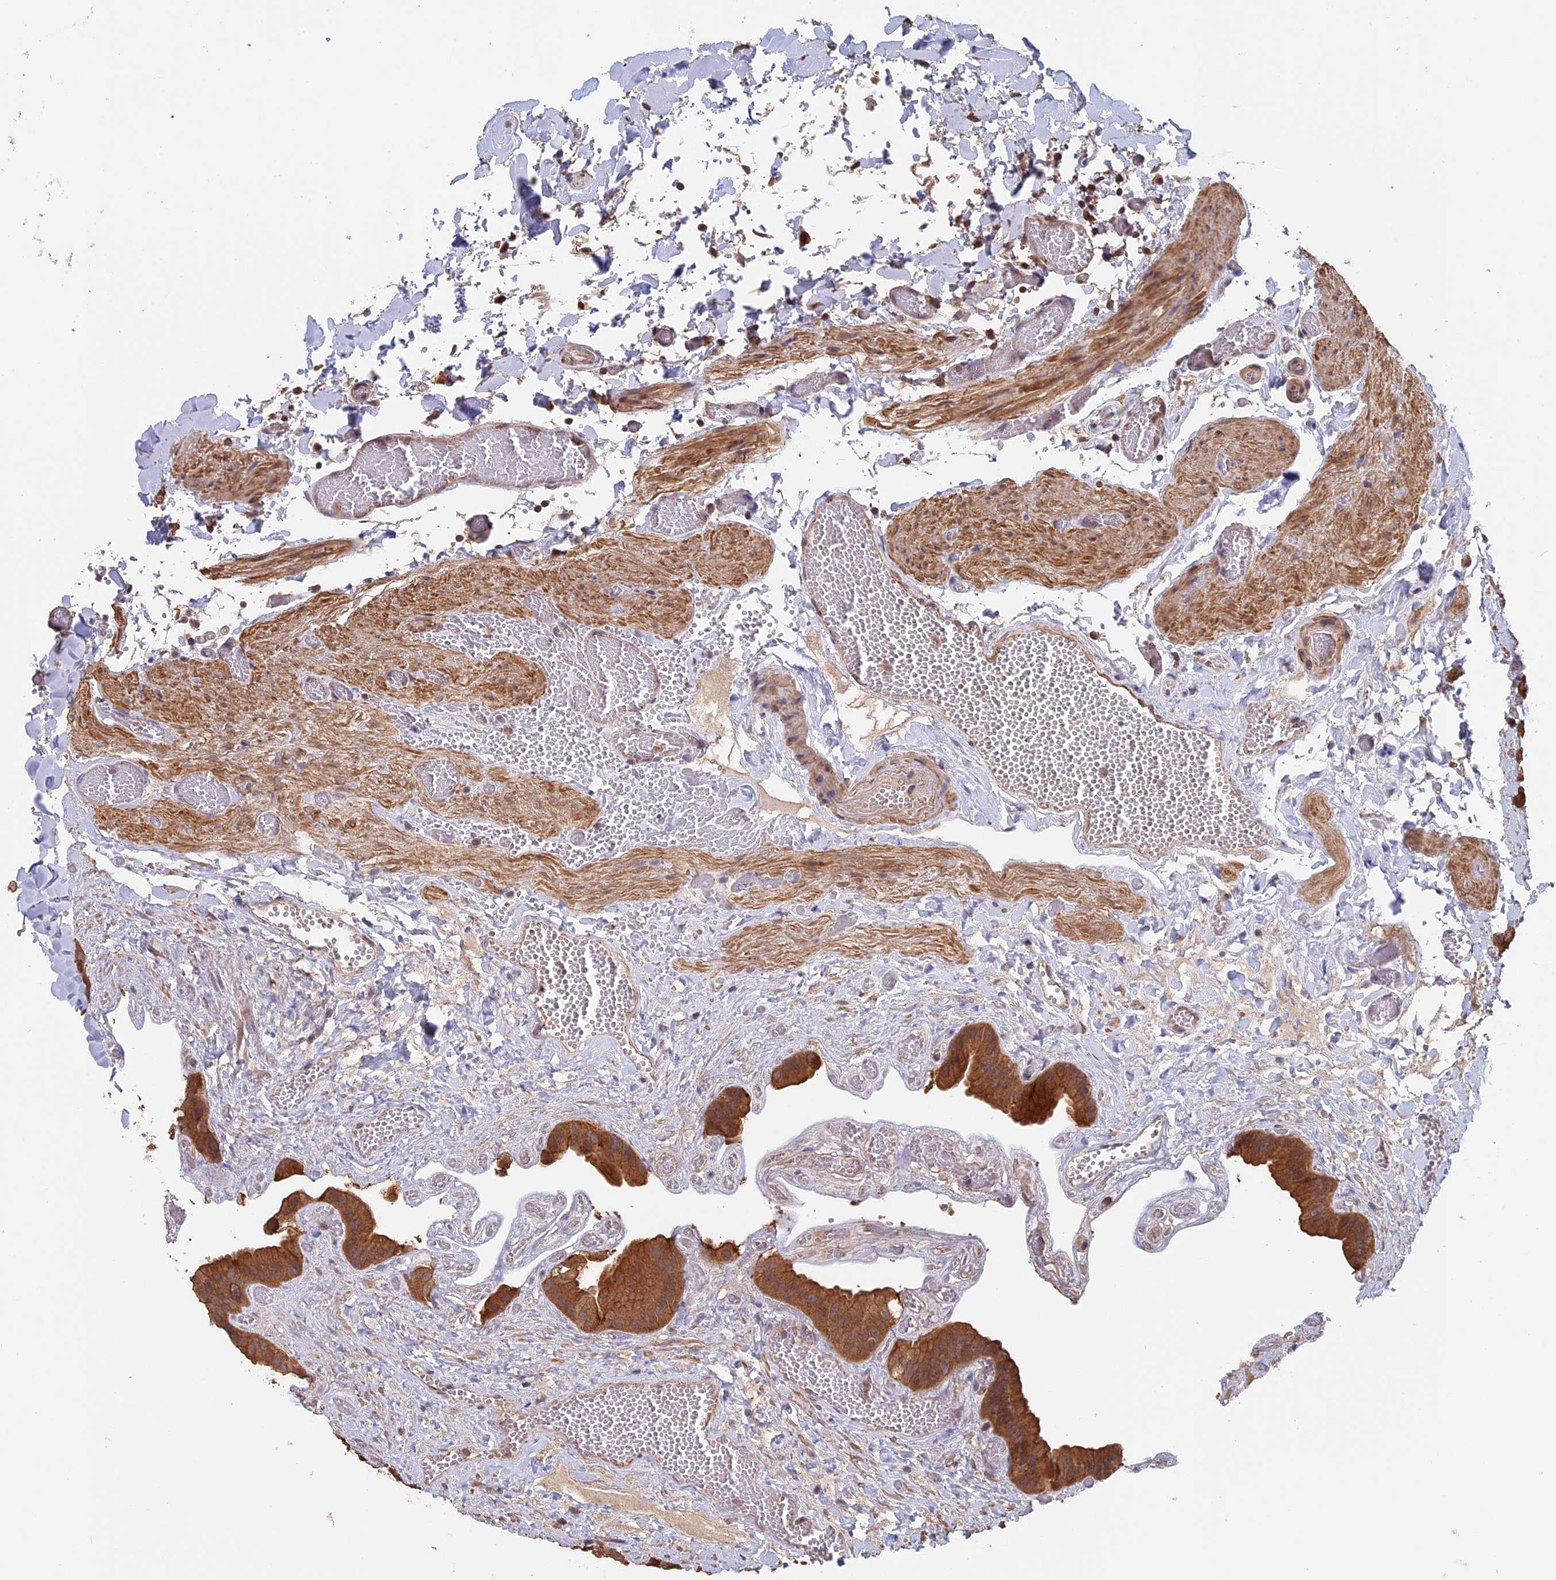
{"staining": {"intensity": "moderate", "quantity": ">75%", "location": "cytoplasmic/membranous"}, "tissue": "gallbladder", "cell_type": "Glandular cells", "image_type": "normal", "snomed": [{"axis": "morphology", "description": "Normal tissue, NOS"}, {"axis": "topography", "description": "Gallbladder"}], "caption": "This micrograph shows immunohistochemistry (IHC) staining of benign human gallbladder, with medium moderate cytoplasmic/membranous expression in approximately >75% of glandular cells.", "gene": "PIGQ", "patient": {"sex": "female", "age": 64}}